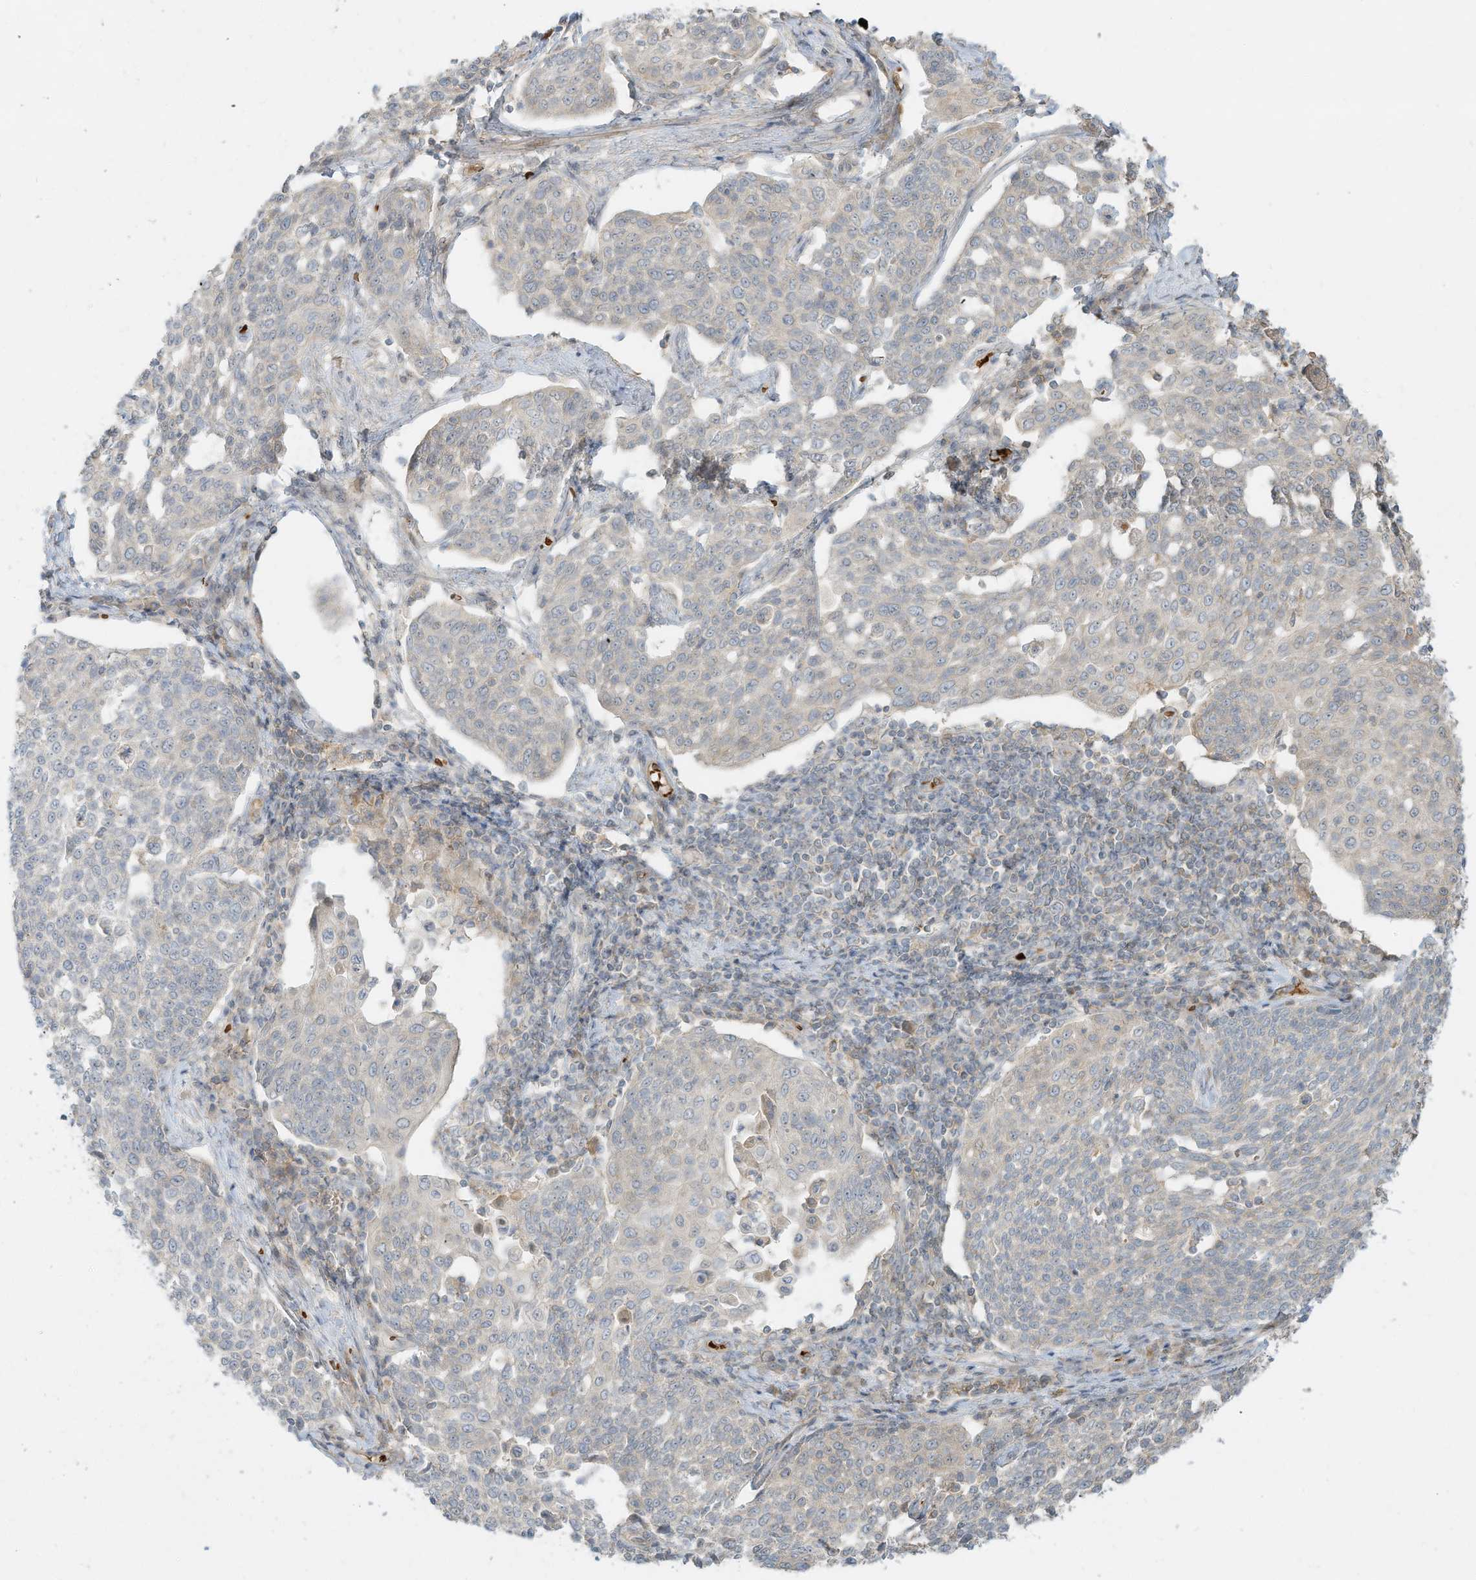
{"staining": {"intensity": "negative", "quantity": "none", "location": "none"}, "tissue": "cervical cancer", "cell_type": "Tumor cells", "image_type": "cancer", "snomed": [{"axis": "morphology", "description": "Squamous cell carcinoma, NOS"}, {"axis": "topography", "description": "Cervix"}], "caption": "Immunohistochemistry image of human cervical cancer (squamous cell carcinoma) stained for a protein (brown), which reveals no positivity in tumor cells.", "gene": "OFD1", "patient": {"sex": "female", "age": 34}}